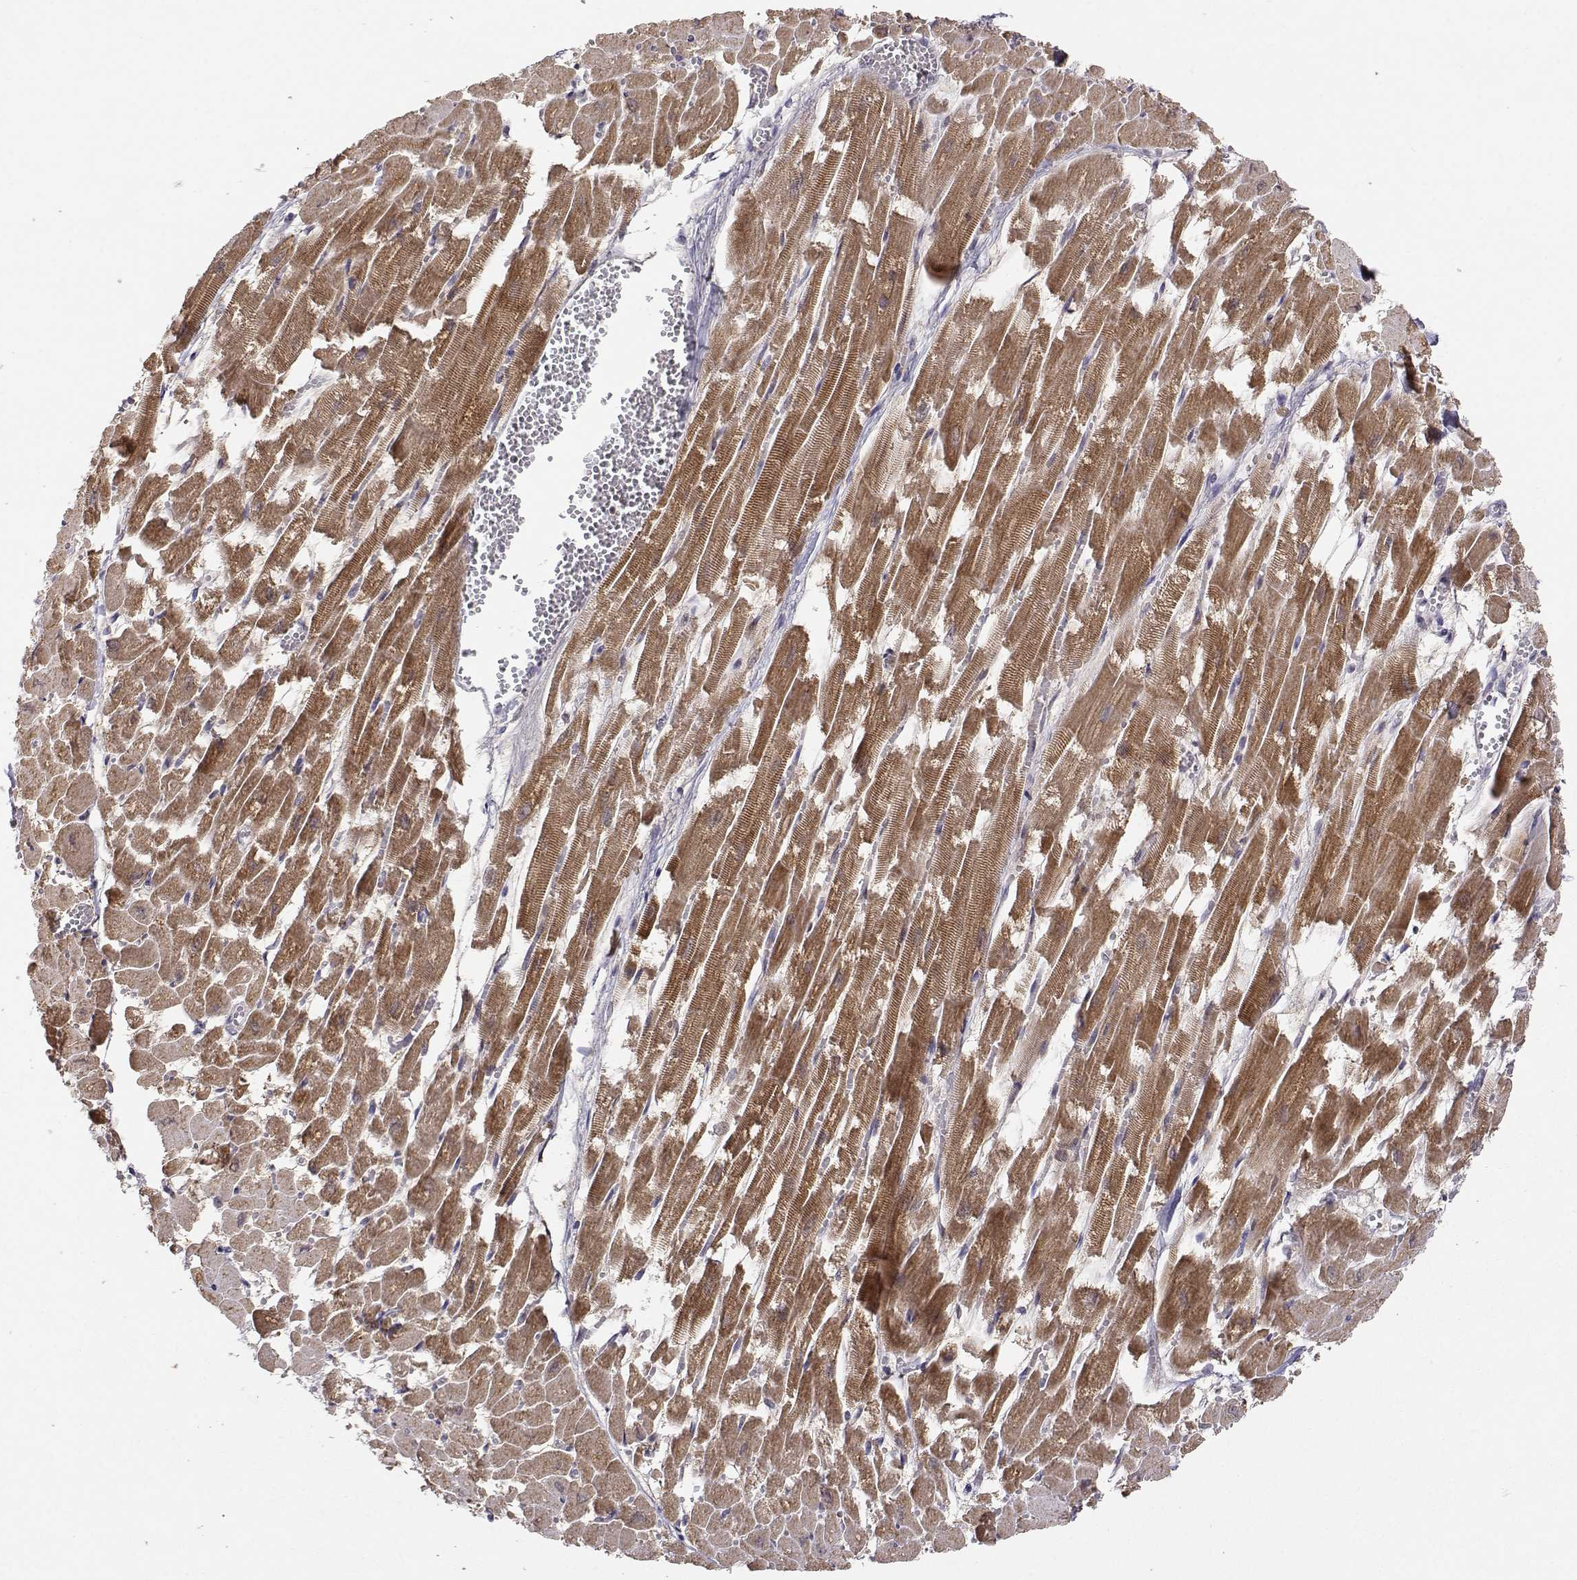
{"staining": {"intensity": "moderate", "quantity": "25%-75%", "location": "cytoplasmic/membranous"}, "tissue": "heart muscle", "cell_type": "Cardiomyocytes", "image_type": "normal", "snomed": [{"axis": "morphology", "description": "Normal tissue, NOS"}, {"axis": "topography", "description": "Heart"}], "caption": "A brown stain highlights moderate cytoplasmic/membranous expression of a protein in cardiomyocytes of normal human heart muscle. (Stains: DAB (3,3'-diaminobenzidine) in brown, nuclei in blue, Microscopy: brightfield microscopy at high magnification).", "gene": "EXOG", "patient": {"sex": "female", "age": 52}}